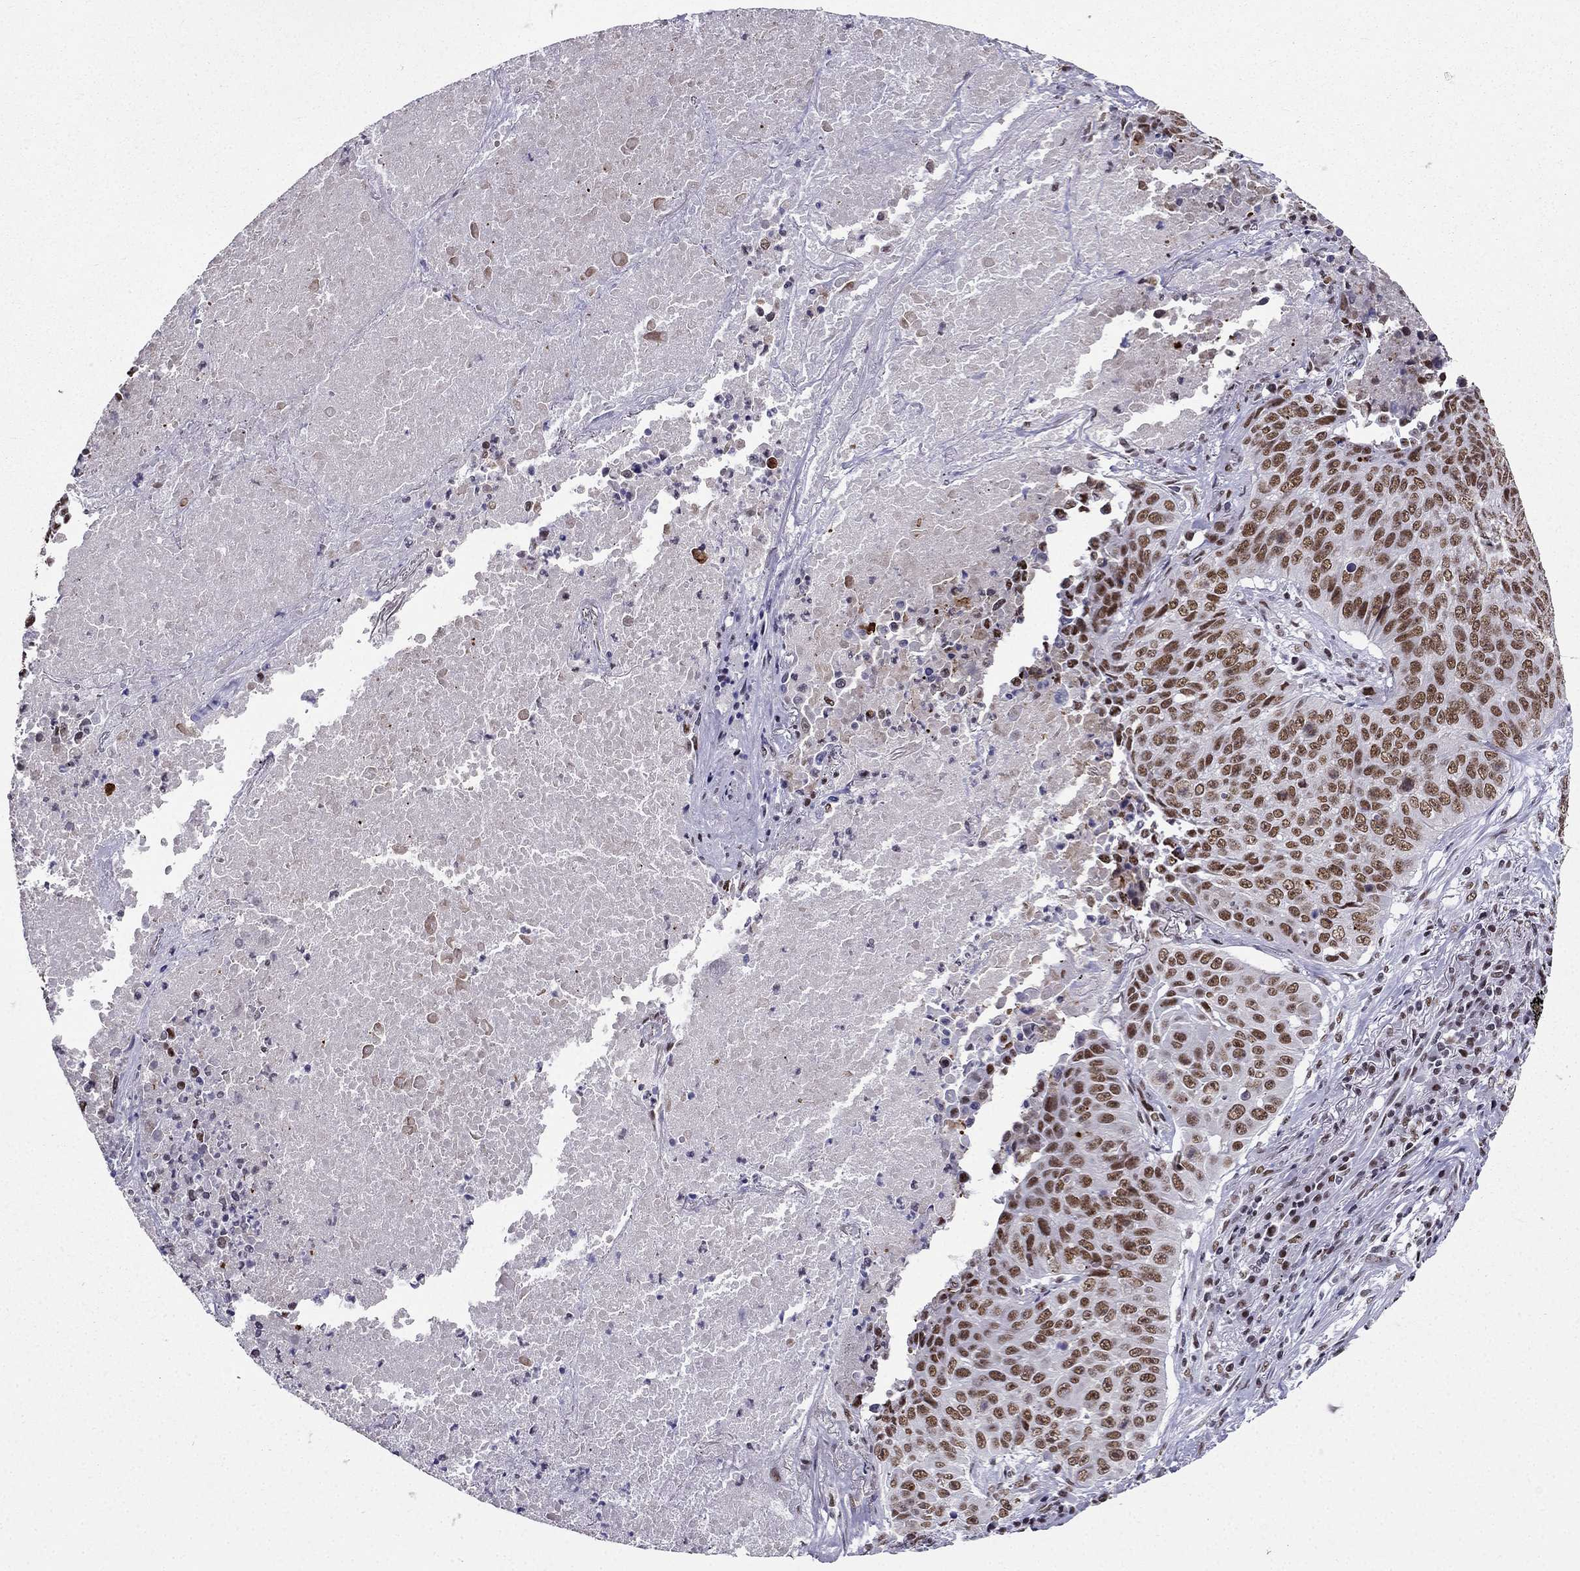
{"staining": {"intensity": "moderate", "quantity": ">75%", "location": "nuclear"}, "tissue": "lung cancer", "cell_type": "Tumor cells", "image_type": "cancer", "snomed": [{"axis": "morphology", "description": "Normal tissue, NOS"}, {"axis": "morphology", "description": "Squamous cell carcinoma, NOS"}, {"axis": "topography", "description": "Bronchus"}, {"axis": "topography", "description": "Lung"}], "caption": "Brown immunohistochemical staining in lung cancer (squamous cell carcinoma) shows moderate nuclear staining in about >75% of tumor cells.", "gene": "ZNF420", "patient": {"sex": "male", "age": 64}}